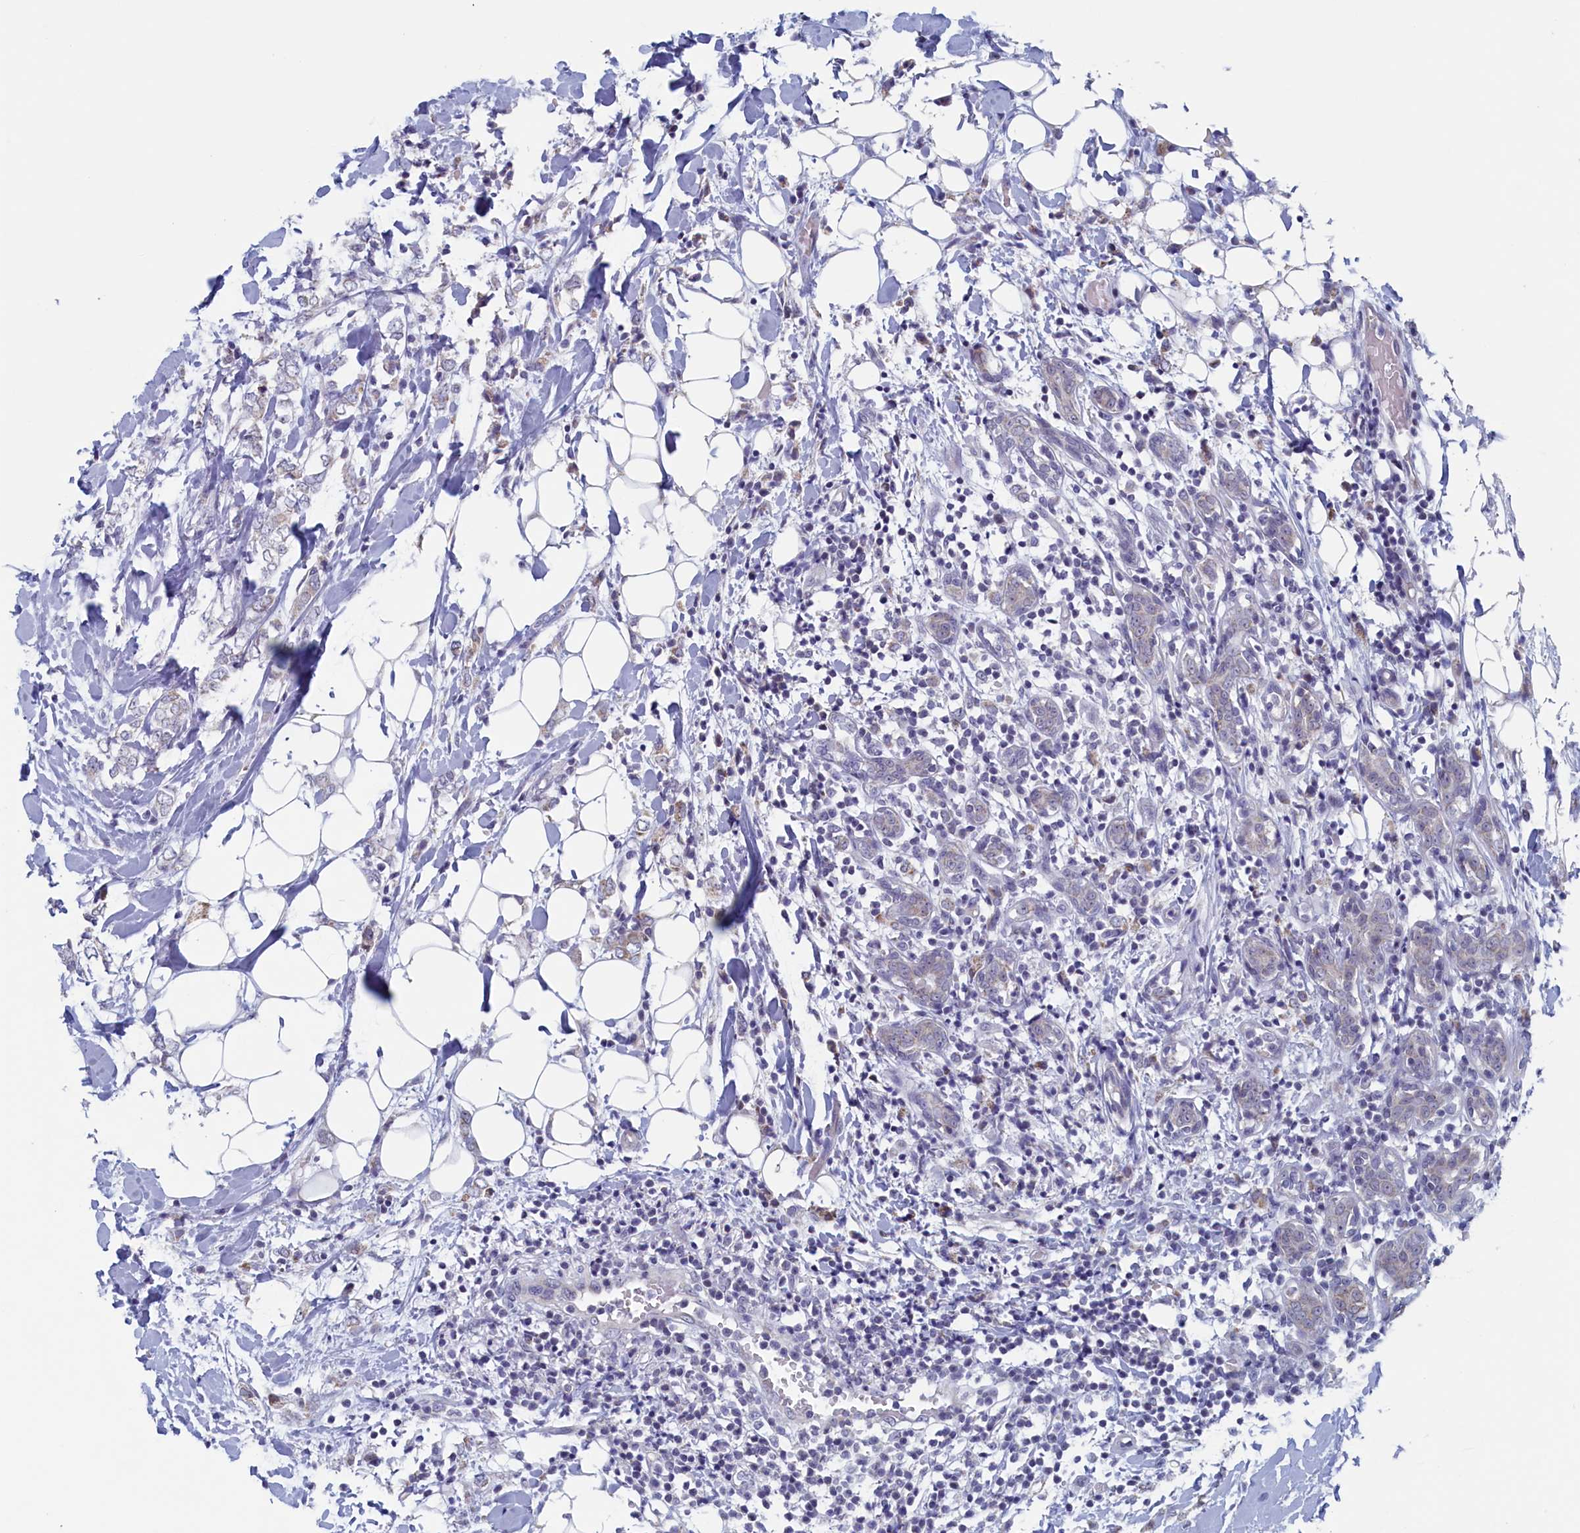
{"staining": {"intensity": "negative", "quantity": "none", "location": "none"}, "tissue": "breast cancer", "cell_type": "Tumor cells", "image_type": "cancer", "snomed": [{"axis": "morphology", "description": "Normal tissue, NOS"}, {"axis": "morphology", "description": "Lobular carcinoma"}, {"axis": "topography", "description": "Breast"}], "caption": "This photomicrograph is of lobular carcinoma (breast) stained with IHC to label a protein in brown with the nuclei are counter-stained blue. There is no expression in tumor cells.", "gene": "WDR76", "patient": {"sex": "female", "age": 47}}